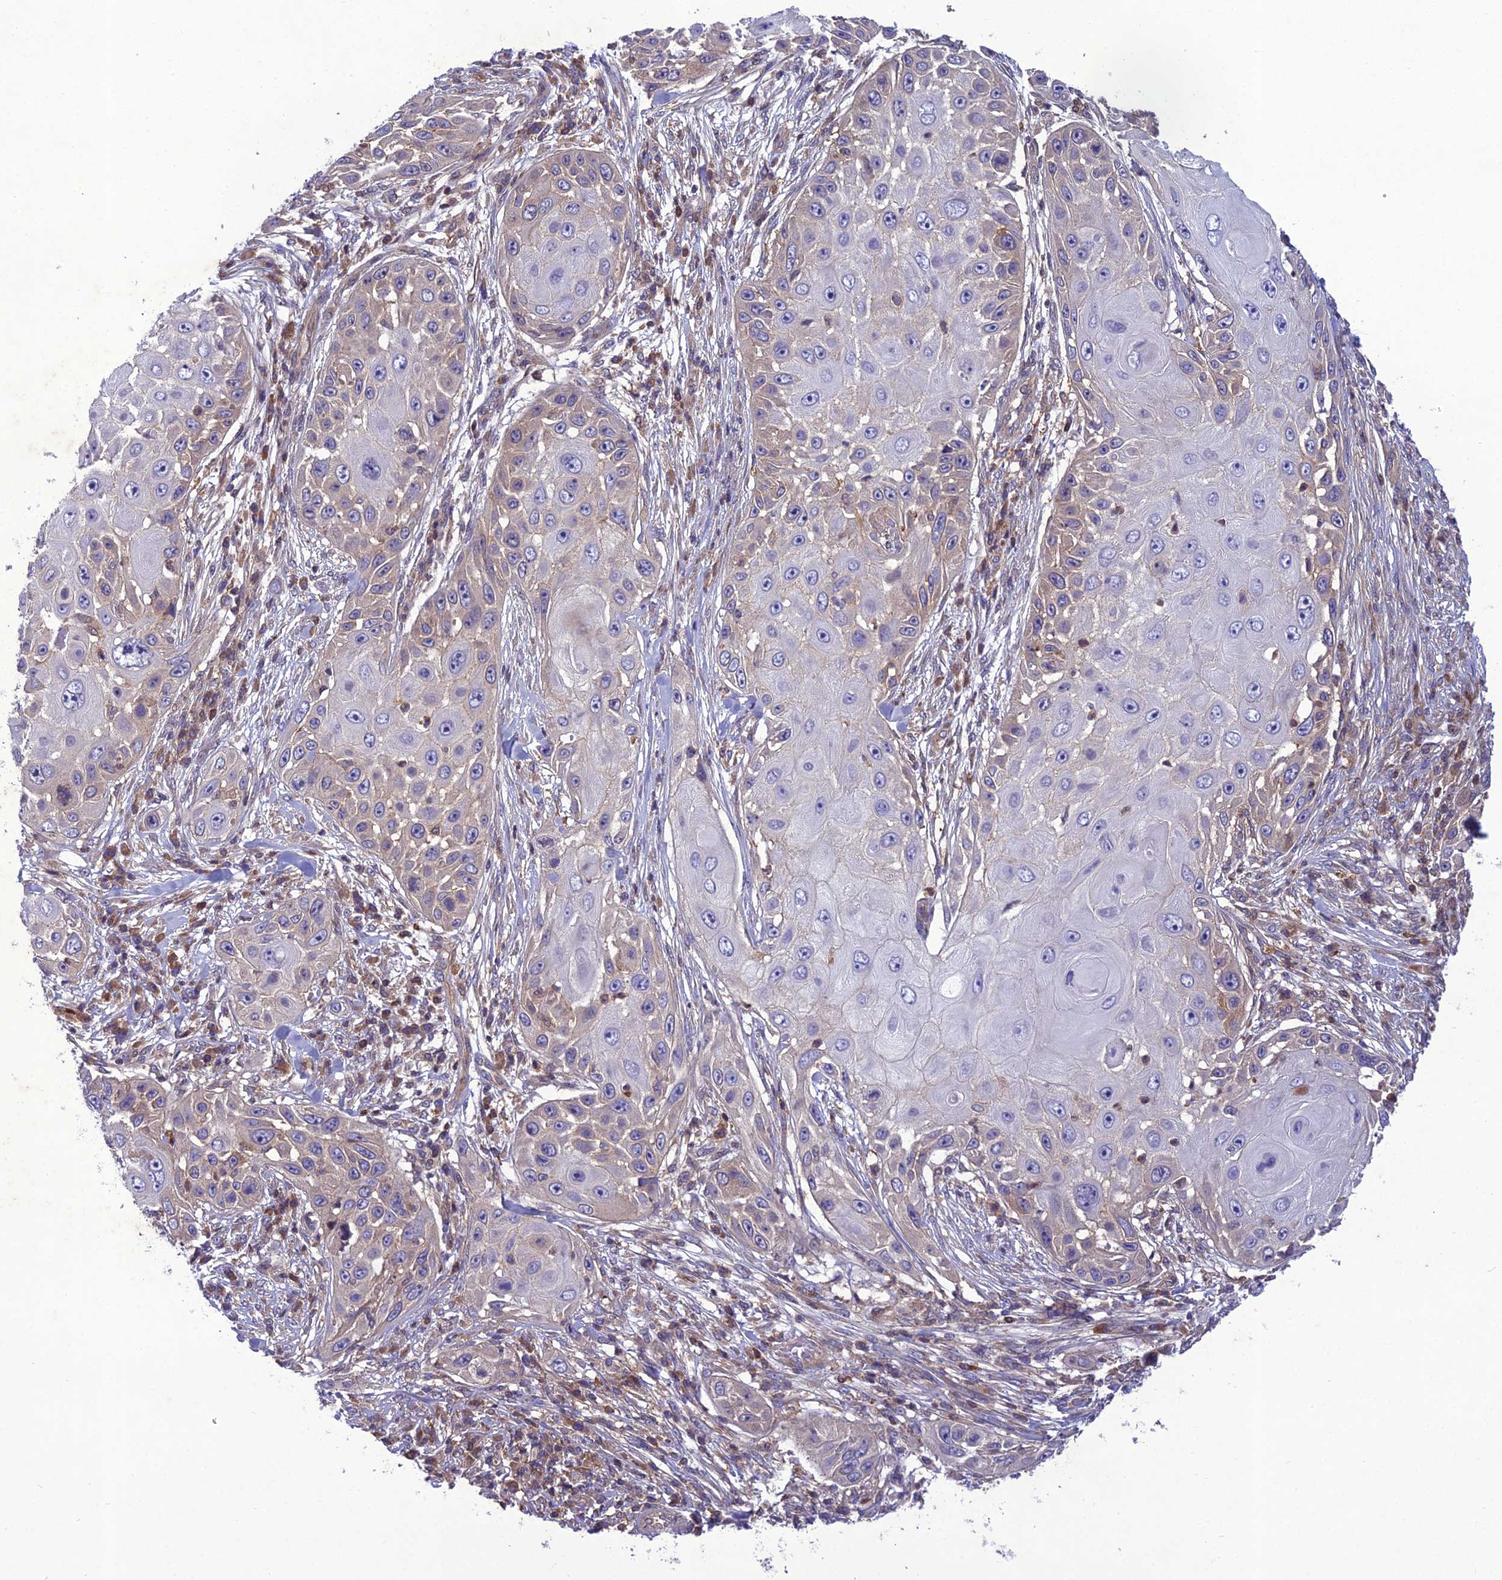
{"staining": {"intensity": "weak", "quantity": "<25%", "location": "cytoplasmic/membranous"}, "tissue": "skin cancer", "cell_type": "Tumor cells", "image_type": "cancer", "snomed": [{"axis": "morphology", "description": "Squamous cell carcinoma, NOS"}, {"axis": "topography", "description": "Skin"}], "caption": "An immunohistochemistry (IHC) image of skin cancer (squamous cell carcinoma) is shown. There is no staining in tumor cells of skin cancer (squamous cell carcinoma). Nuclei are stained in blue.", "gene": "GDF6", "patient": {"sex": "female", "age": 44}}